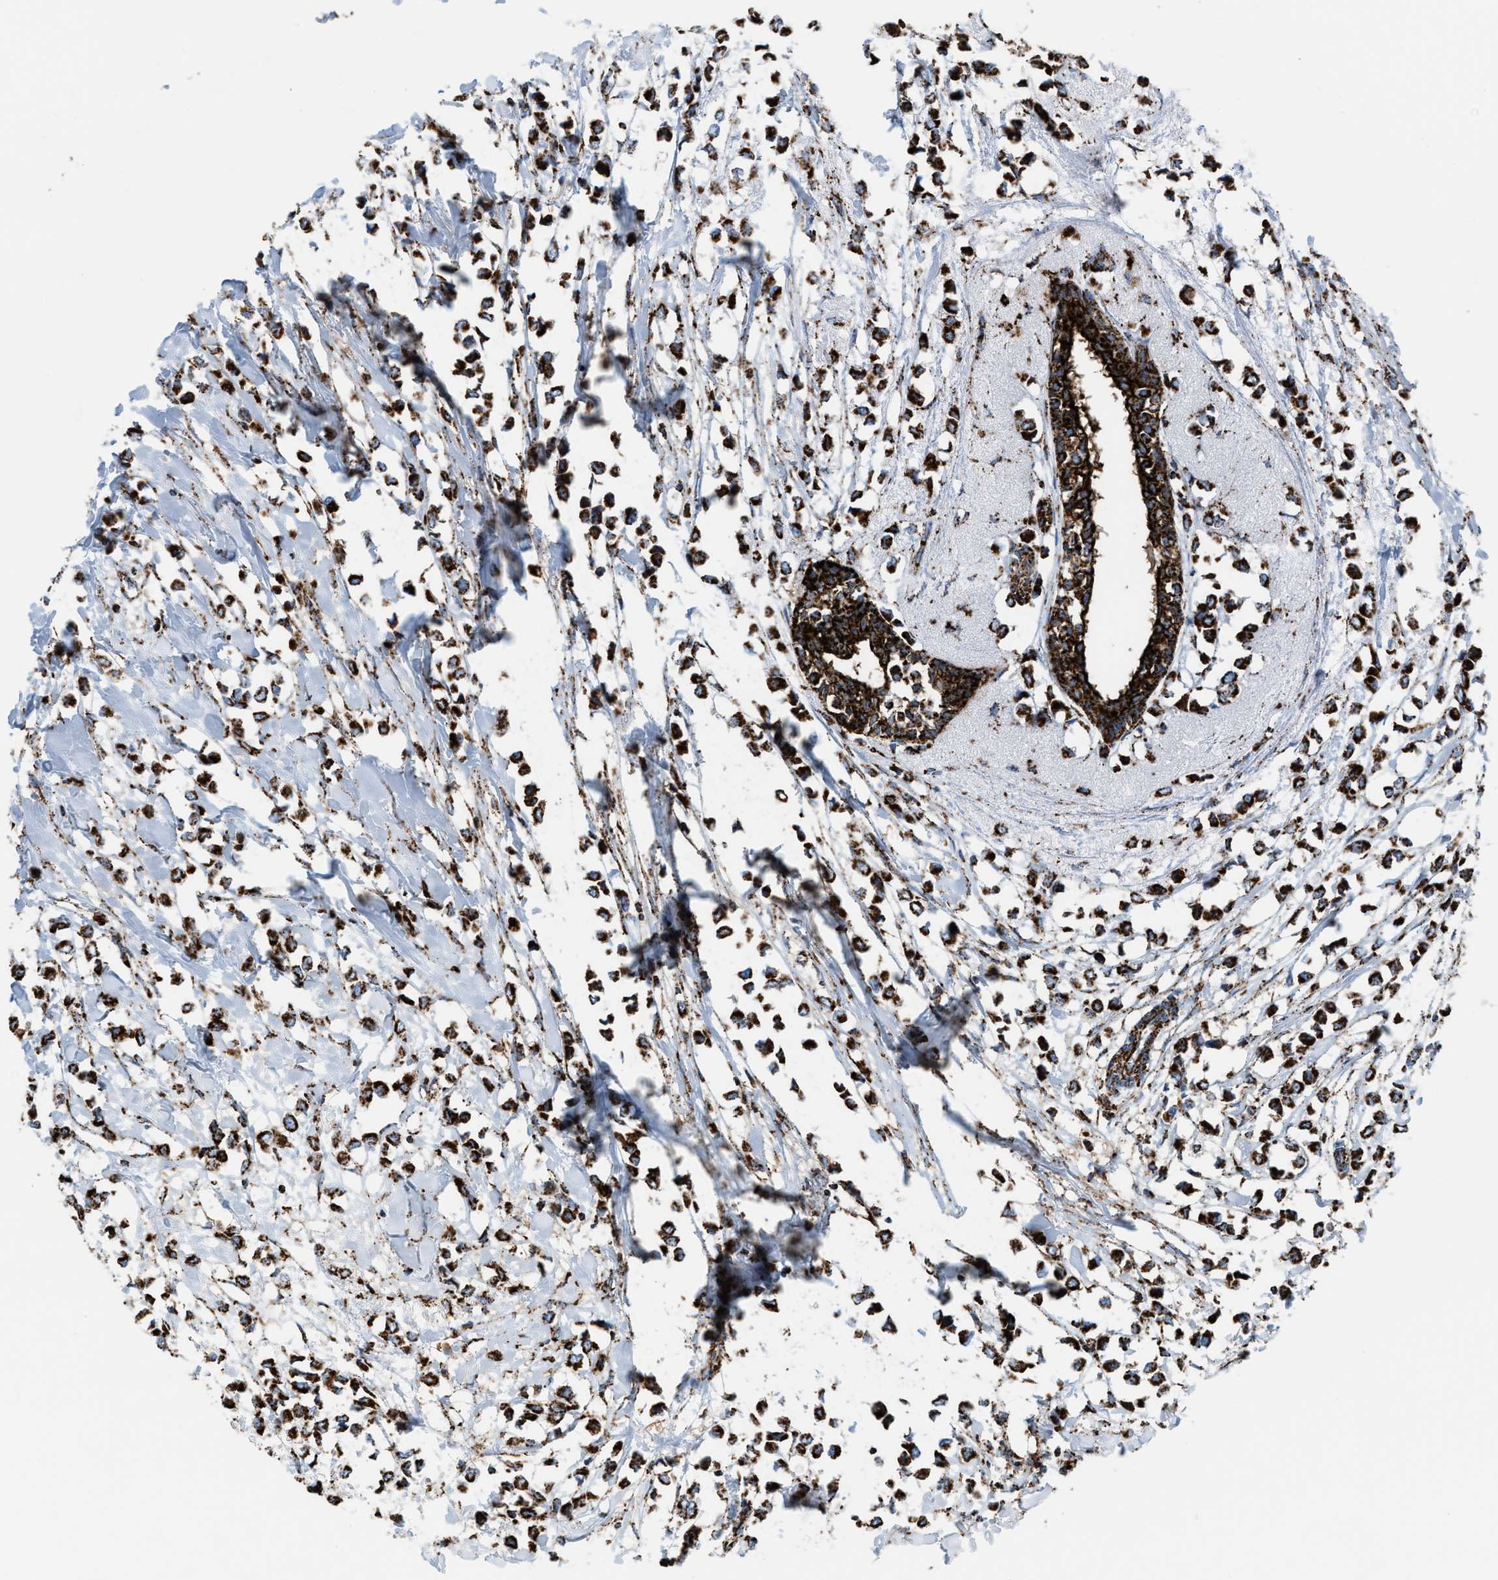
{"staining": {"intensity": "strong", "quantity": ">75%", "location": "cytoplasmic/membranous"}, "tissue": "breast cancer", "cell_type": "Tumor cells", "image_type": "cancer", "snomed": [{"axis": "morphology", "description": "Lobular carcinoma"}, {"axis": "topography", "description": "Breast"}], "caption": "DAB immunohistochemical staining of breast lobular carcinoma demonstrates strong cytoplasmic/membranous protein positivity in about >75% of tumor cells.", "gene": "ECHS1", "patient": {"sex": "female", "age": 51}}